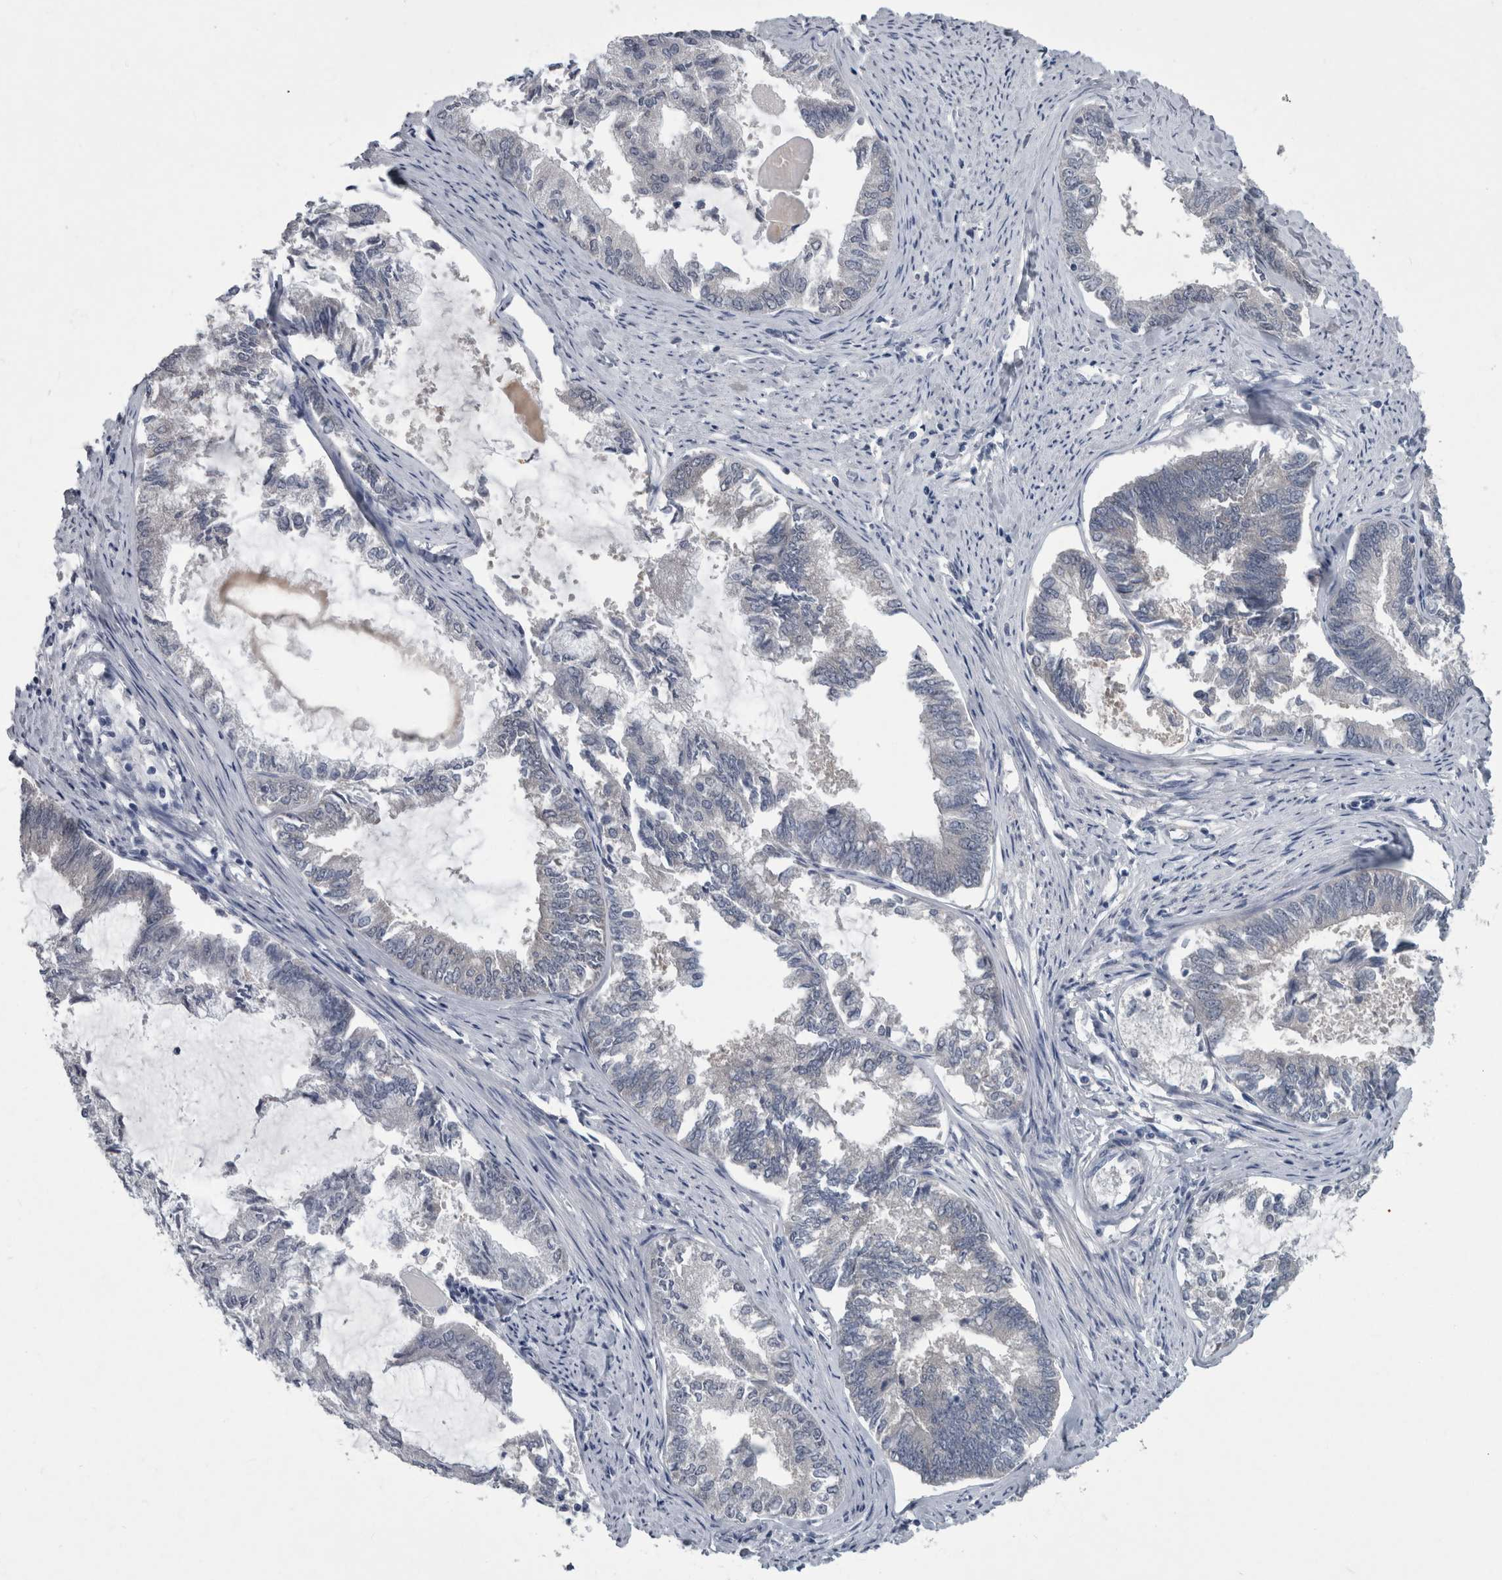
{"staining": {"intensity": "negative", "quantity": "none", "location": "none"}, "tissue": "endometrial cancer", "cell_type": "Tumor cells", "image_type": "cancer", "snomed": [{"axis": "morphology", "description": "Adenocarcinoma, NOS"}, {"axis": "topography", "description": "Endometrium"}], "caption": "Immunohistochemical staining of human adenocarcinoma (endometrial) displays no significant expression in tumor cells.", "gene": "FAM83H", "patient": {"sex": "female", "age": 86}}